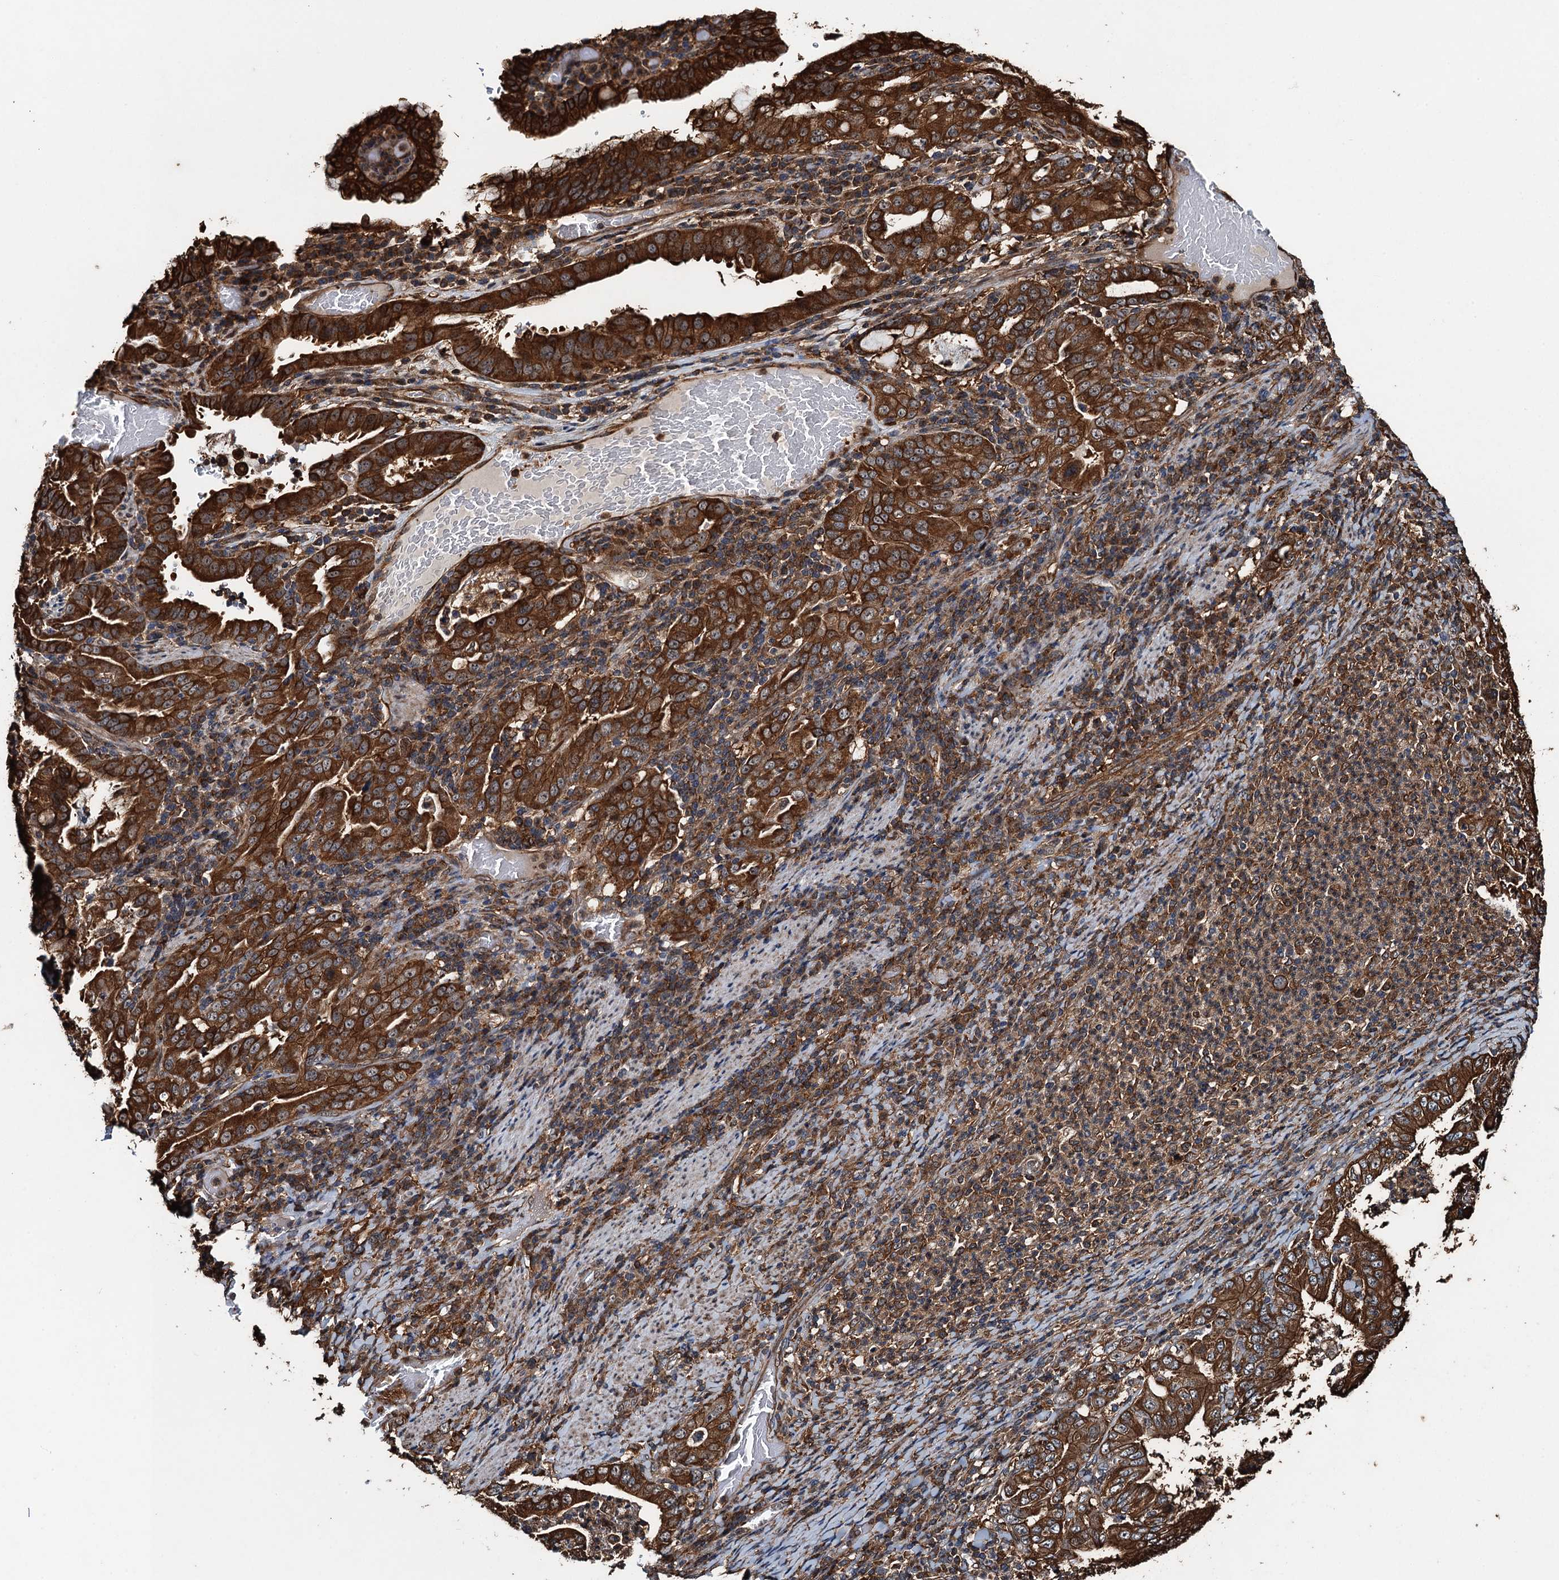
{"staining": {"intensity": "strong", "quantity": ">75%", "location": "cytoplasmic/membranous"}, "tissue": "stomach cancer", "cell_type": "Tumor cells", "image_type": "cancer", "snomed": [{"axis": "morphology", "description": "Normal tissue, NOS"}, {"axis": "morphology", "description": "Adenocarcinoma, NOS"}, {"axis": "topography", "description": "Esophagus"}, {"axis": "topography", "description": "Stomach, upper"}, {"axis": "topography", "description": "Peripheral nerve tissue"}], "caption": "Approximately >75% of tumor cells in human stomach cancer demonstrate strong cytoplasmic/membranous protein positivity as visualized by brown immunohistochemical staining.", "gene": "WHAMM", "patient": {"sex": "male", "age": 62}}